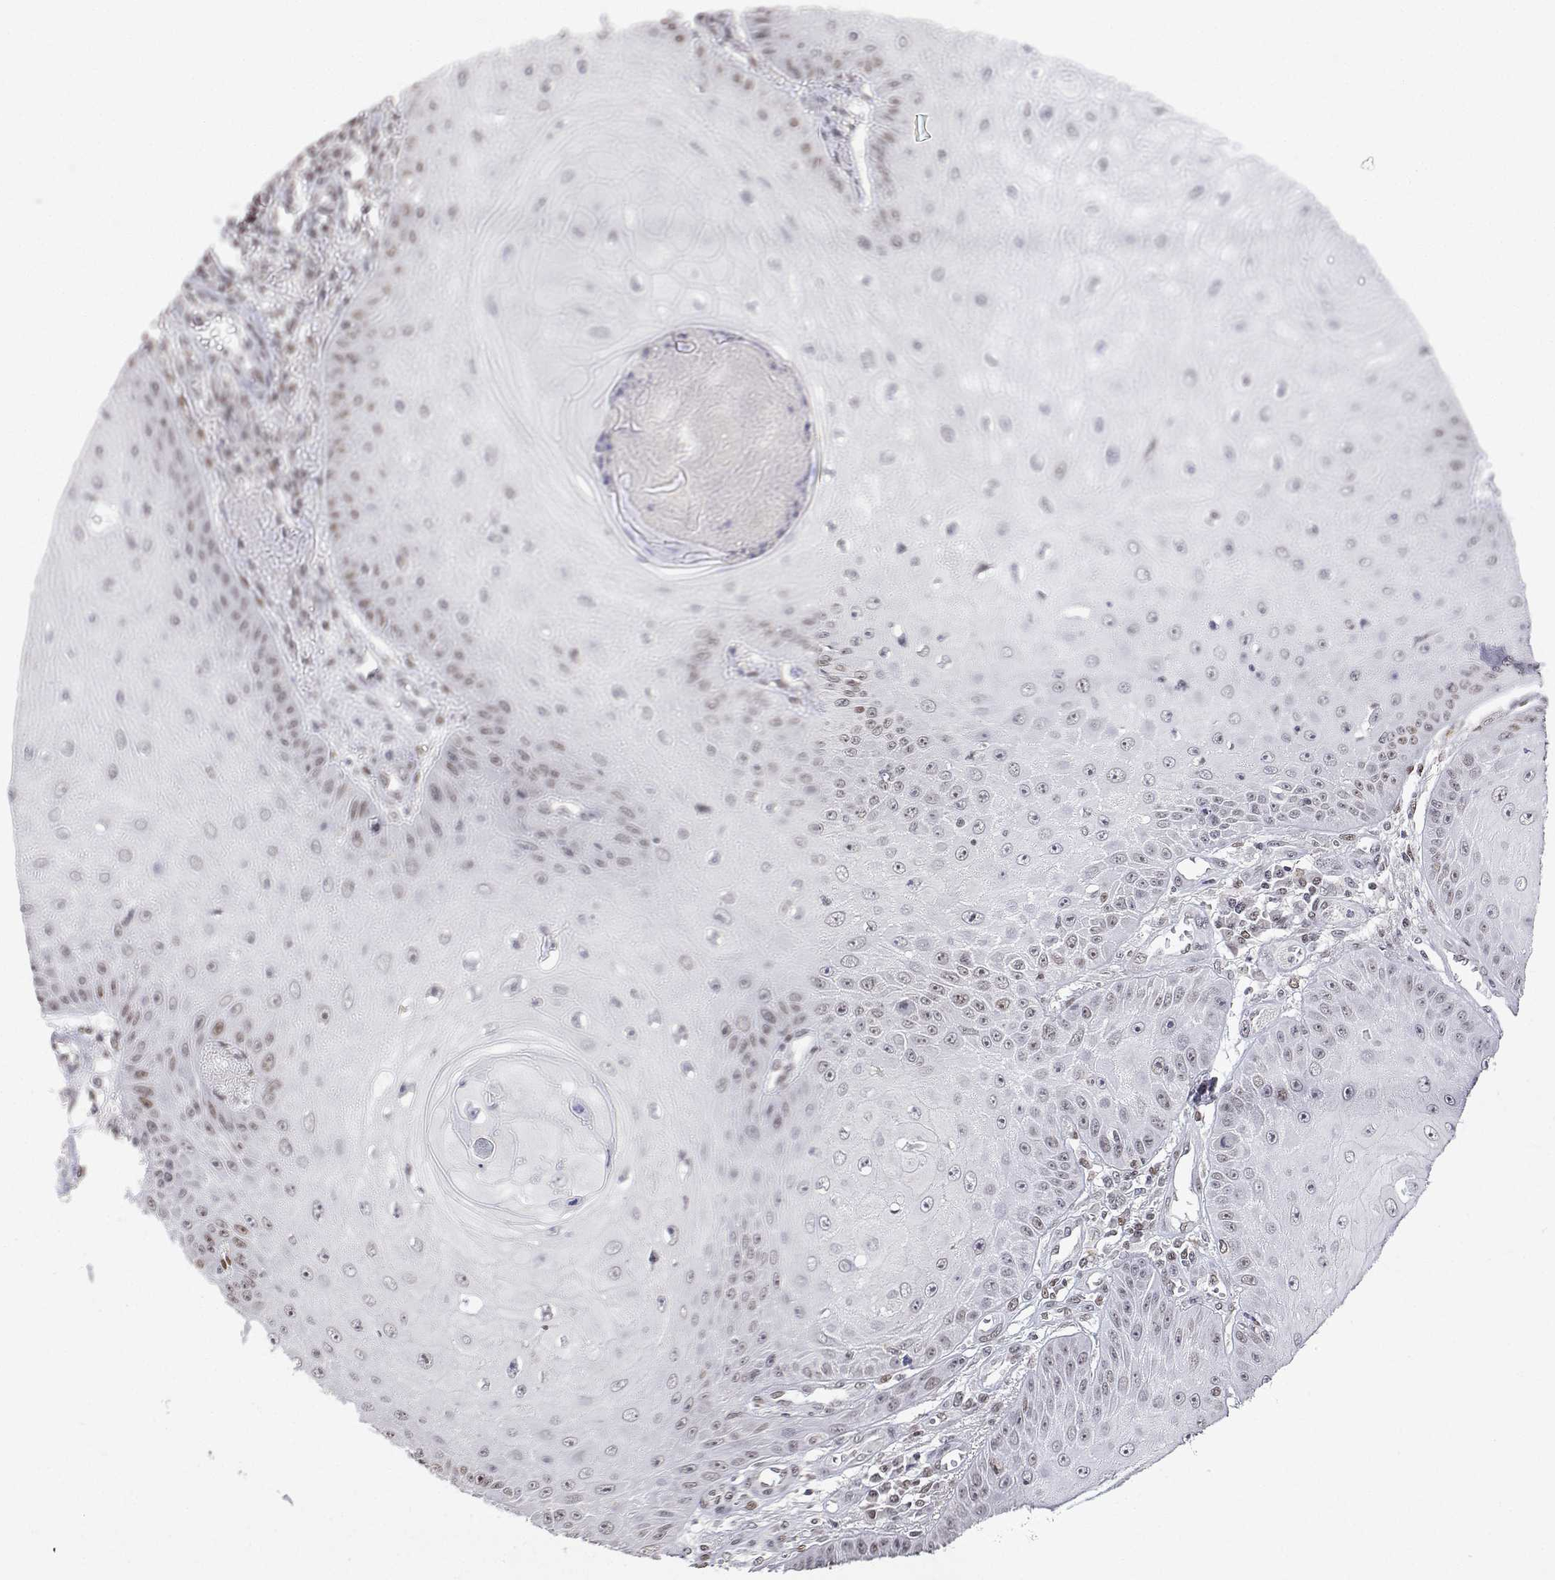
{"staining": {"intensity": "weak", "quantity": "<25%", "location": "nuclear"}, "tissue": "skin cancer", "cell_type": "Tumor cells", "image_type": "cancer", "snomed": [{"axis": "morphology", "description": "Squamous cell carcinoma, NOS"}, {"axis": "topography", "description": "Skin"}], "caption": "High power microscopy photomicrograph of an IHC photomicrograph of skin squamous cell carcinoma, revealing no significant positivity in tumor cells.", "gene": "XPC", "patient": {"sex": "male", "age": 70}}